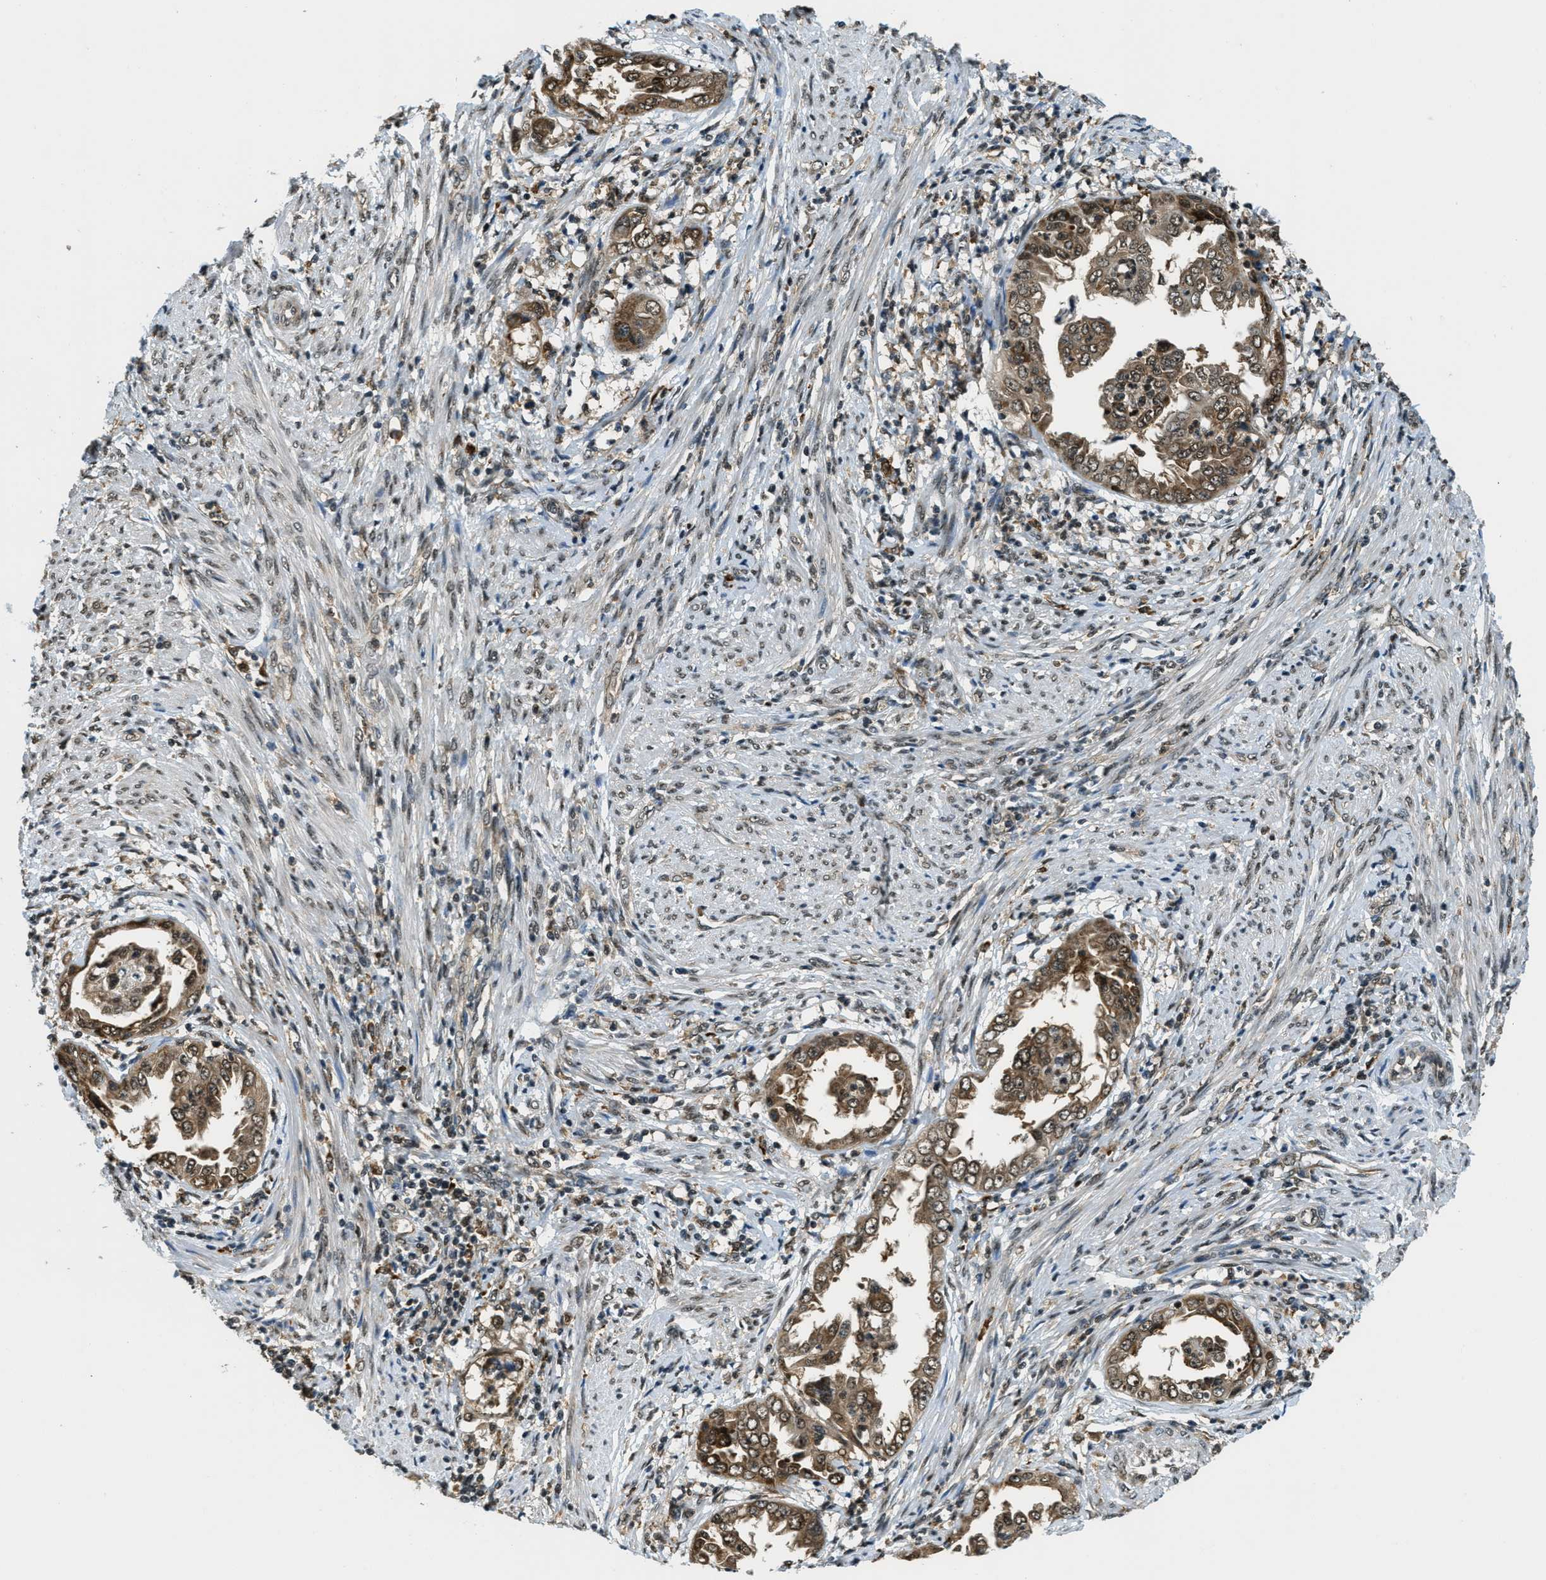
{"staining": {"intensity": "moderate", "quantity": ">75%", "location": "cytoplasmic/membranous,nuclear"}, "tissue": "endometrial cancer", "cell_type": "Tumor cells", "image_type": "cancer", "snomed": [{"axis": "morphology", "description": "Adenocarcinoma, NOS"}, {"axis": "topography", "description": "Endometrium"}], "caption": "IHC histopathology image of neoplastic tissue: endometrial cancer stained using IHC displays medium levels of moderate protein expression localized specifically in the cytoplasmic/membranous and nuclear of tumor cells, appearing as a cytoplasmic/membranous and nuclear brown color.", "gene": "RAB11FIP1", "patient": {"sex": "female", "age": 85}}